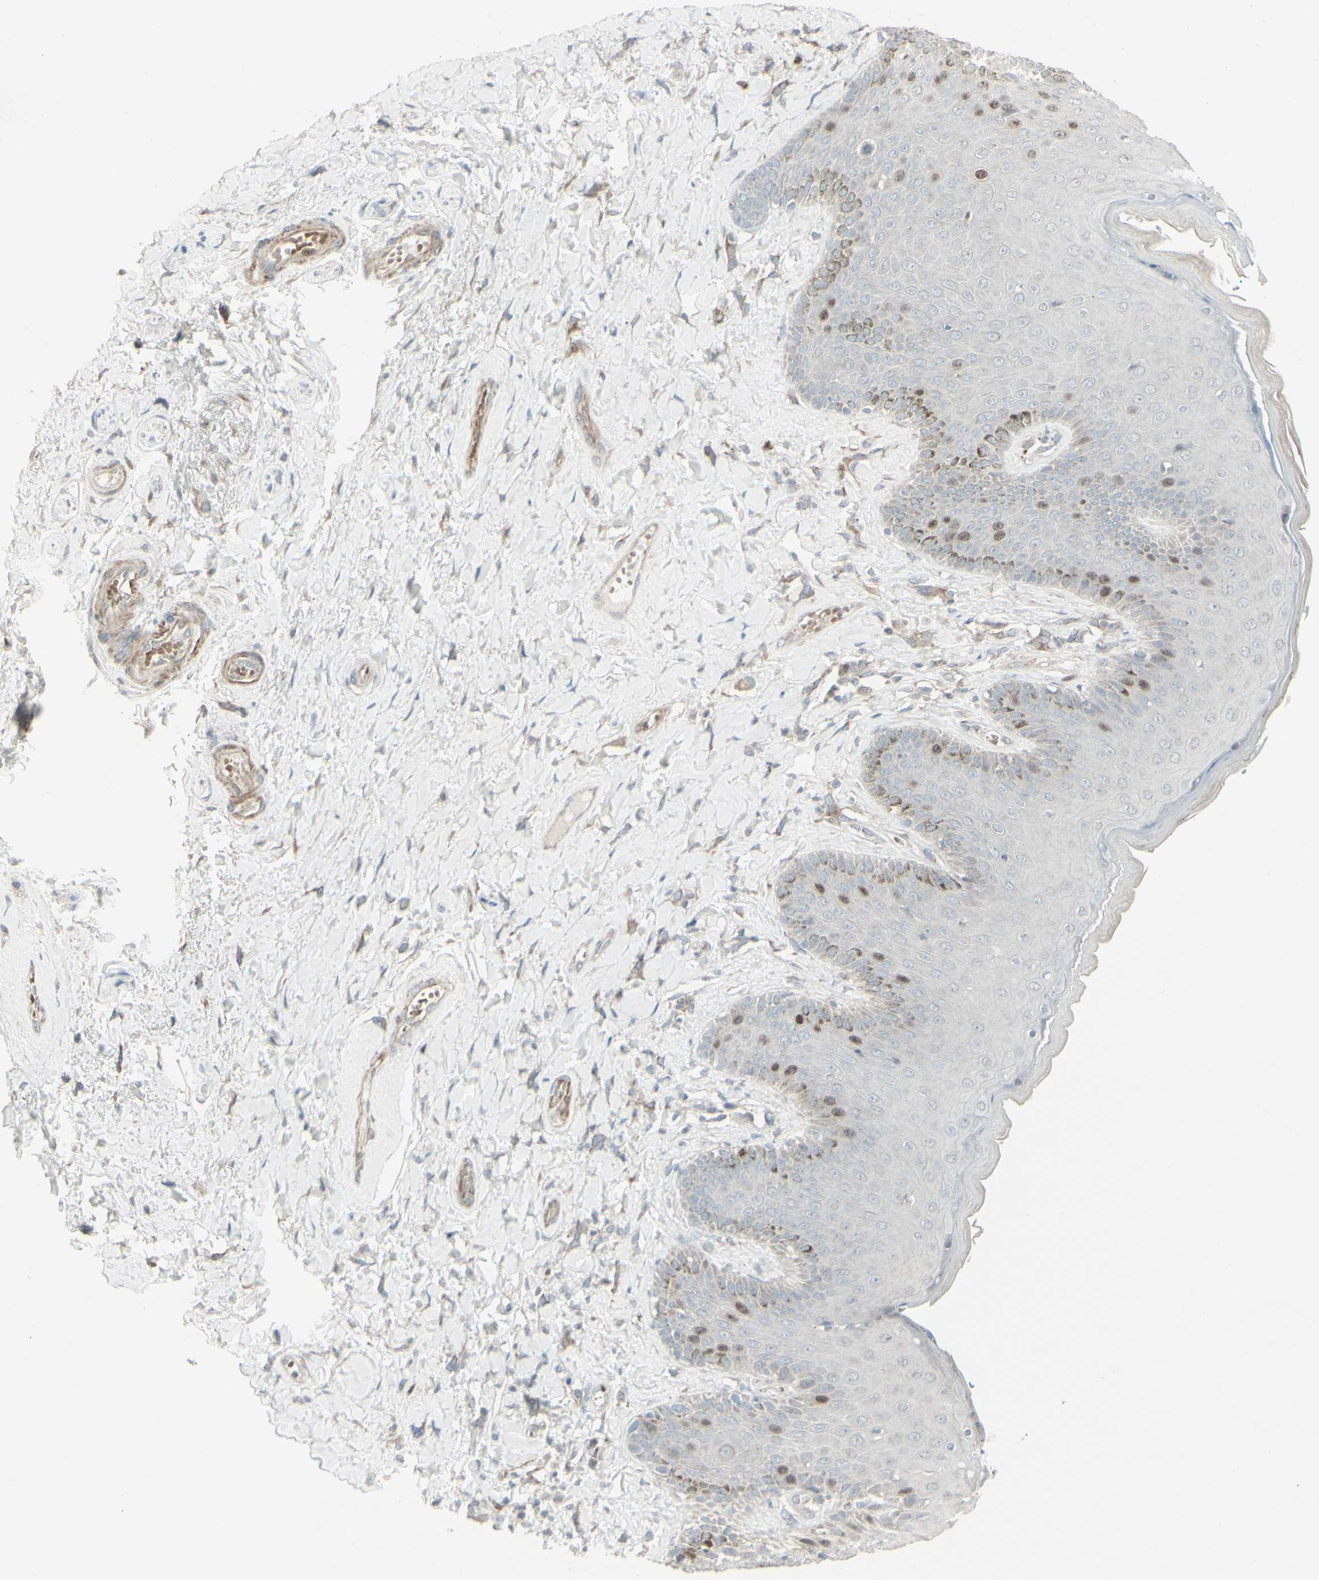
{"staining": {"intensity": "moderate", "quantity": "<25%", "location": "nuclear"}, "tissue": "skin", "cell_type": "Epidermal cells", "image_type": "normal", "snomed": [{"axis": "morphology", "description": "Normal tissue, NOS"}, {"axis": "topography", "description": "Anal"}], "caption": "DAB (3,3'-diaminobenzidine) immunohistochemical staining of unremarkable skin exhibits moderate nuclear protein expression in about <25% of epidermal cells. The protein is shown in brown color, while the nuclei are stained blue.", "gene": "GMNN", "patient": {"sex": "male", "age": 69}}